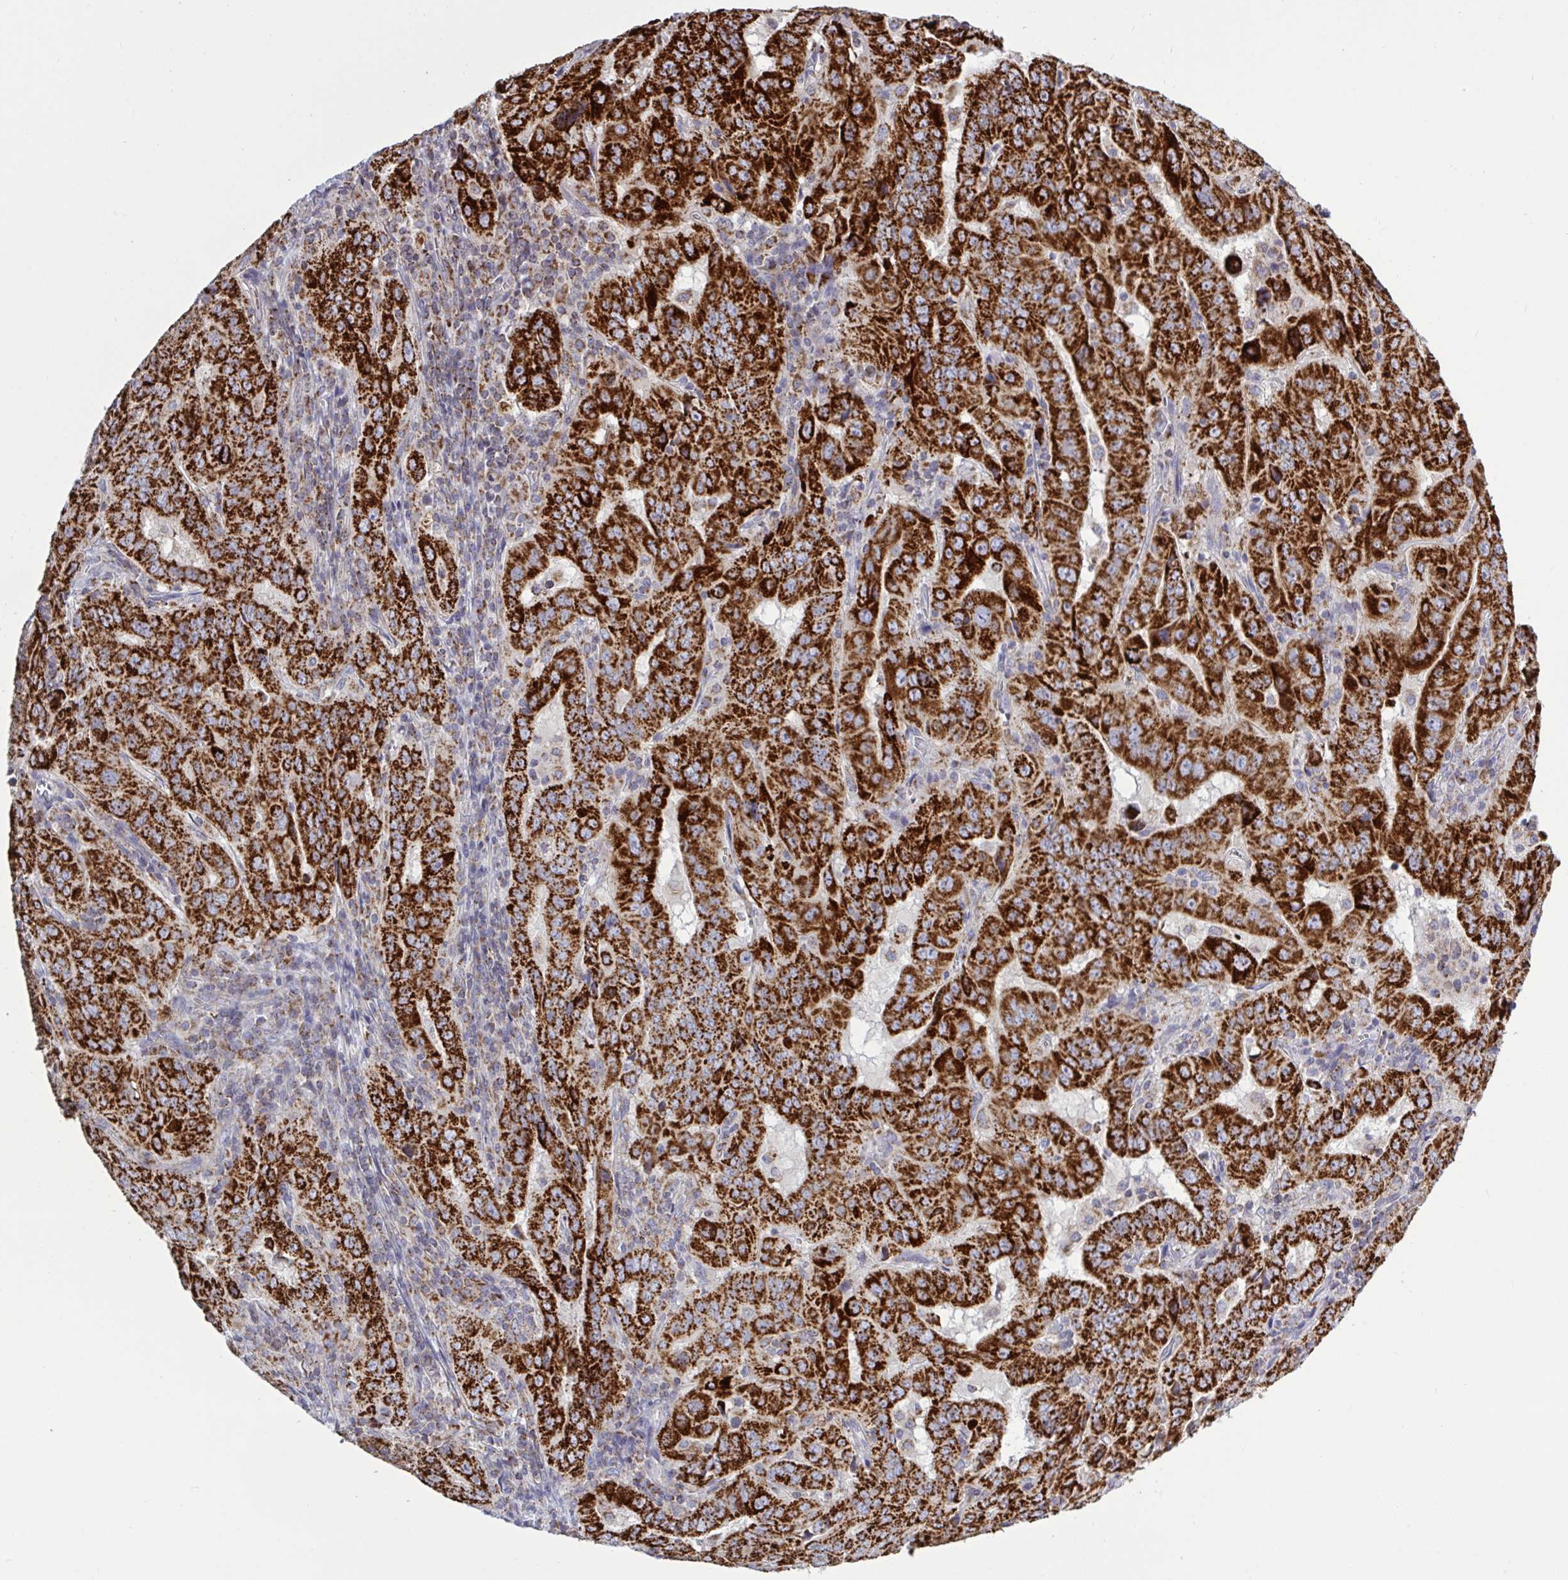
{"staining": {"intensity": "strong", "quantity": ">75%", "location": "cytoplasmic/membranous"}, "tissue": "pancreatic cancer", "cell_type": "Tumor cells", "image_type": "cancer", "snomed": [{"axis": "morphology", "description": "Adenocarcinoma, NOS"}, {"axis": "topography", "description": "Pancreas"}], "caption": "Pancreatic cancer stained for a protein (brown) shows strong cytoplasmic/membranous positive expression in approximately >75% of tumor cells.", "gene": "HSPE1", "patient": {"sex": "male", "age": 63}}